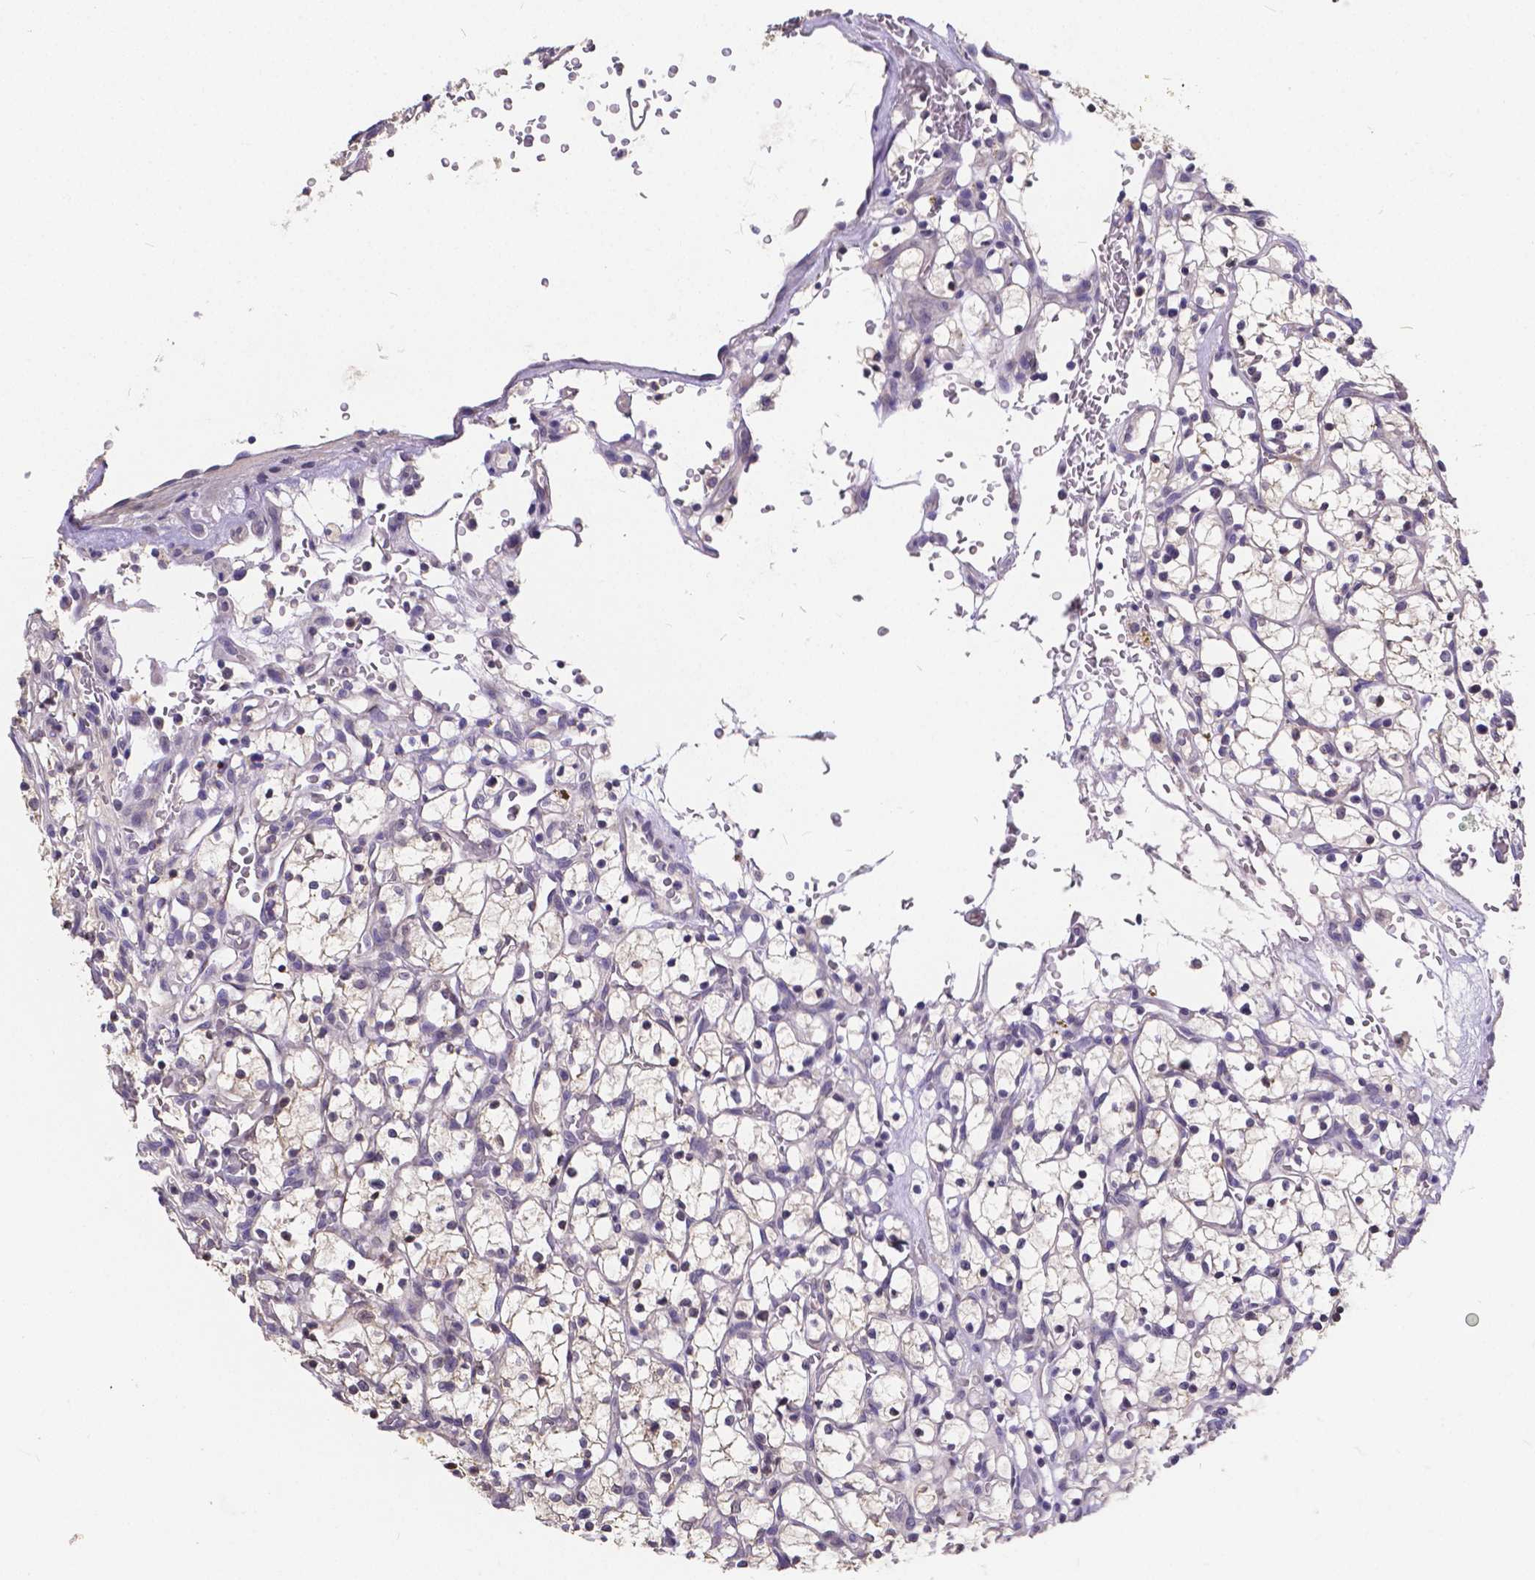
{"staining": {"intensity": "negative", "quantity": "none", "location": "none"}, "tissue": "renal cancer", "cell_type": "Tumor cells", "image_type": "cancer", "snomed": [{"axis": "morphology", "description": "Adenocarcinoma, NOS"}, {"axis": "topography", "description": "Kidney"}], "caption": "Adenocarcinoma (renal) was stained to show a protein in brown. There is no significant staining in tumor cells. Nuclei are stained in blue.", "gene": "CTNNA2", "patient": {"sex": "female", "age": 64}}